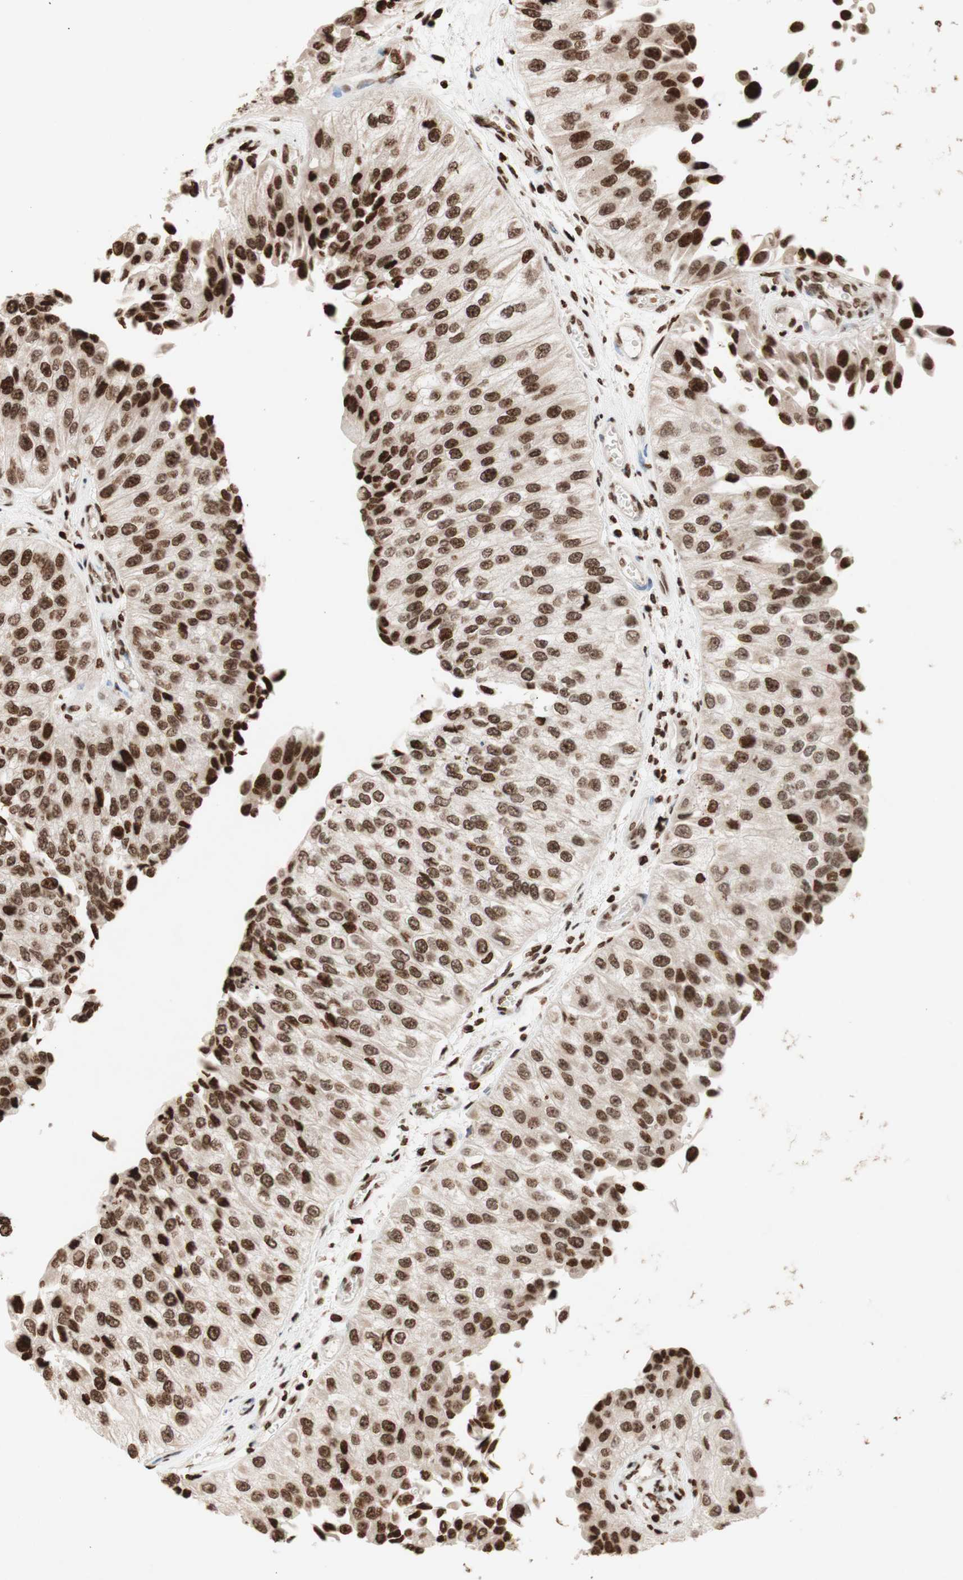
{"staining": {"intensity": "moderate", "quantity": ">75%", "location": "nuclear"}, "tissue": "urothelial cancer", "cell_type": "Tumor cells", "image_type": "cancer", "snomed": [{"axis": "morphology", "description": "Urothelial carcinoma, High grade"}, {"axis": "topography", "description": "Kidney"}, {"axis": "topography", "description": "Urinary bladder"}], "caption": "Protein staining by immunohistochemistry displays moderate nuclear staining in approximately >75% of tumor cells in urothelial cancer.", "gene": "NCOA3", "patient": {"sex": "male", "age": 77}}